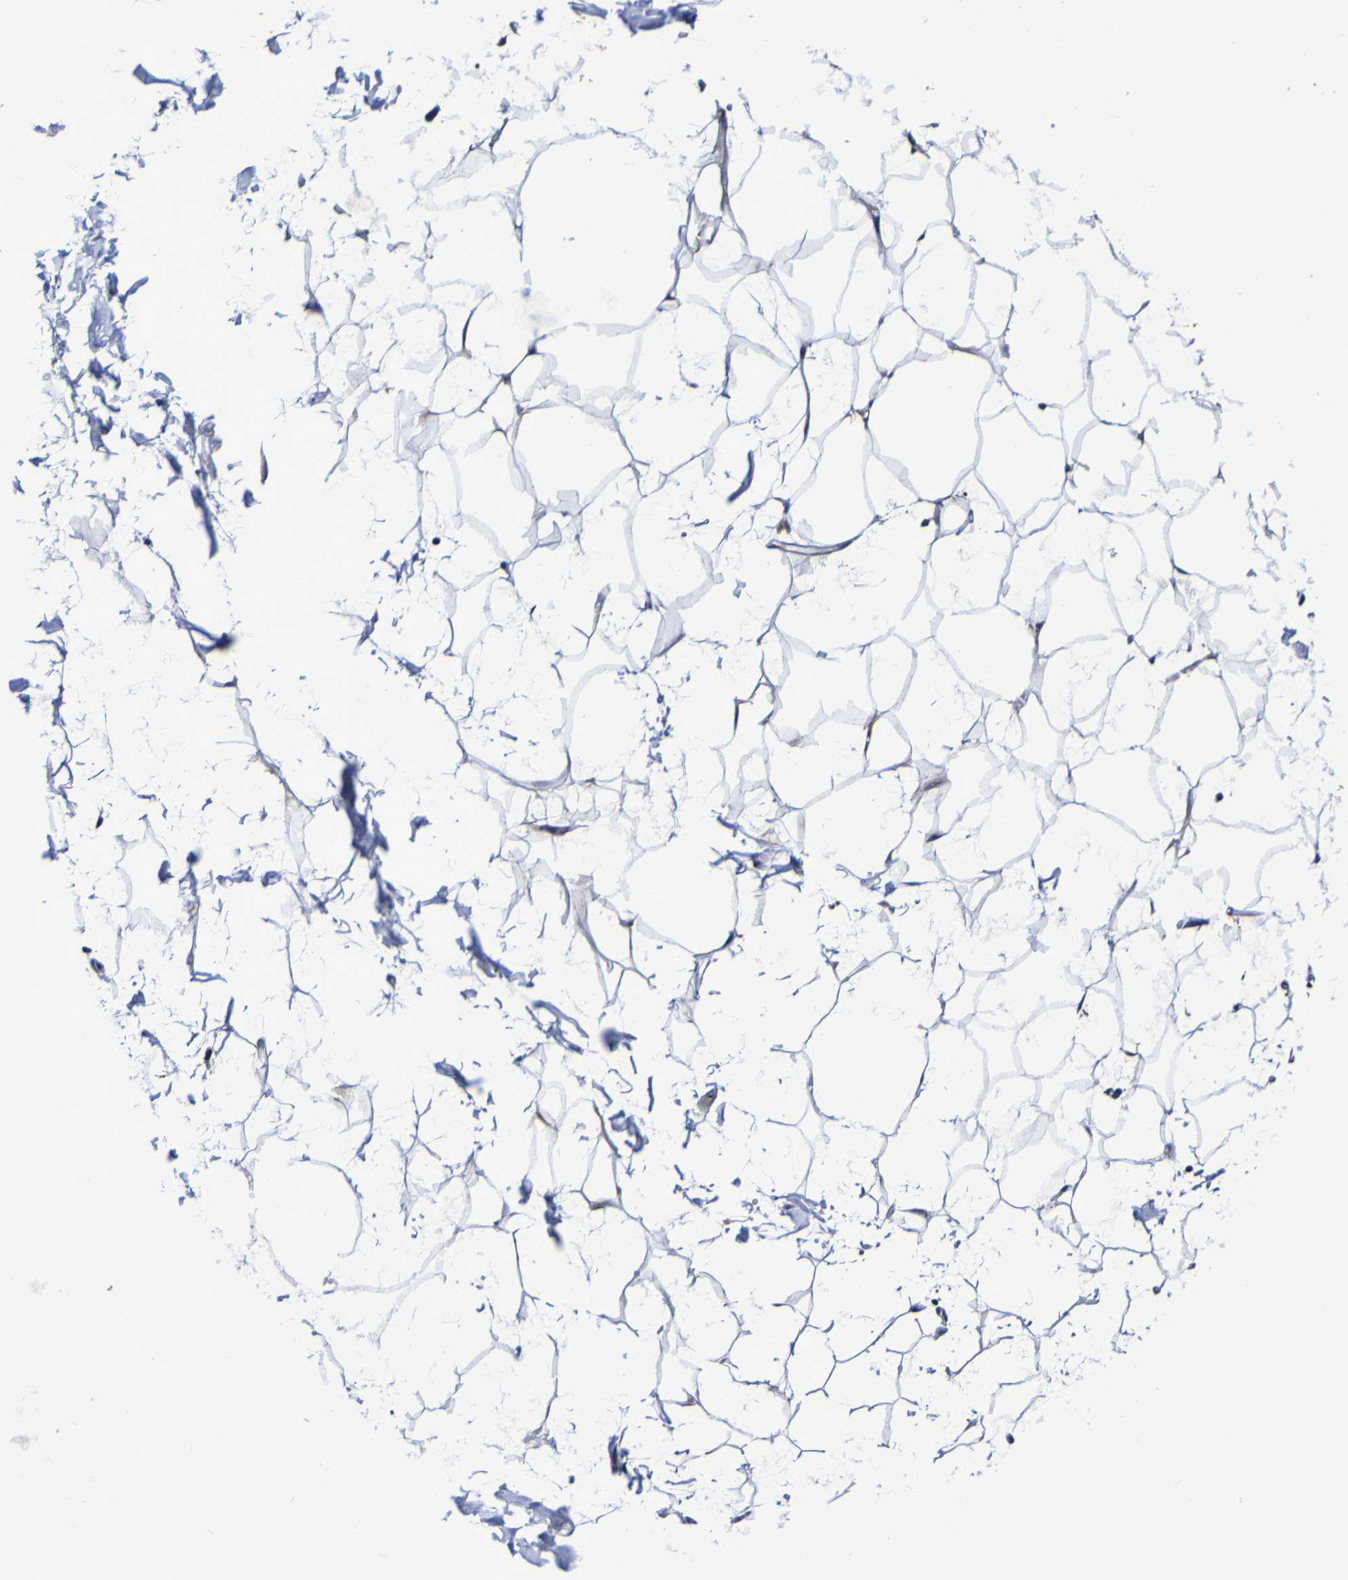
{"staining": {"intensity": "negative", "quantity": "none", "location": "none"}, "tissue": "adipose tissue", "cell_type": "Adipocytes", "image_type": "normal", "snomed": [{"axis": "morphology", "description": "Normal tissue, NOS"}, {"axis": "topography", "description": "Soft tissue"}], "caption": "Adipocytes show no significant protein expression in unremarkable adipose tissue.", "gene": "GJB1", "patient": {"sex": "male", "age": 72}}